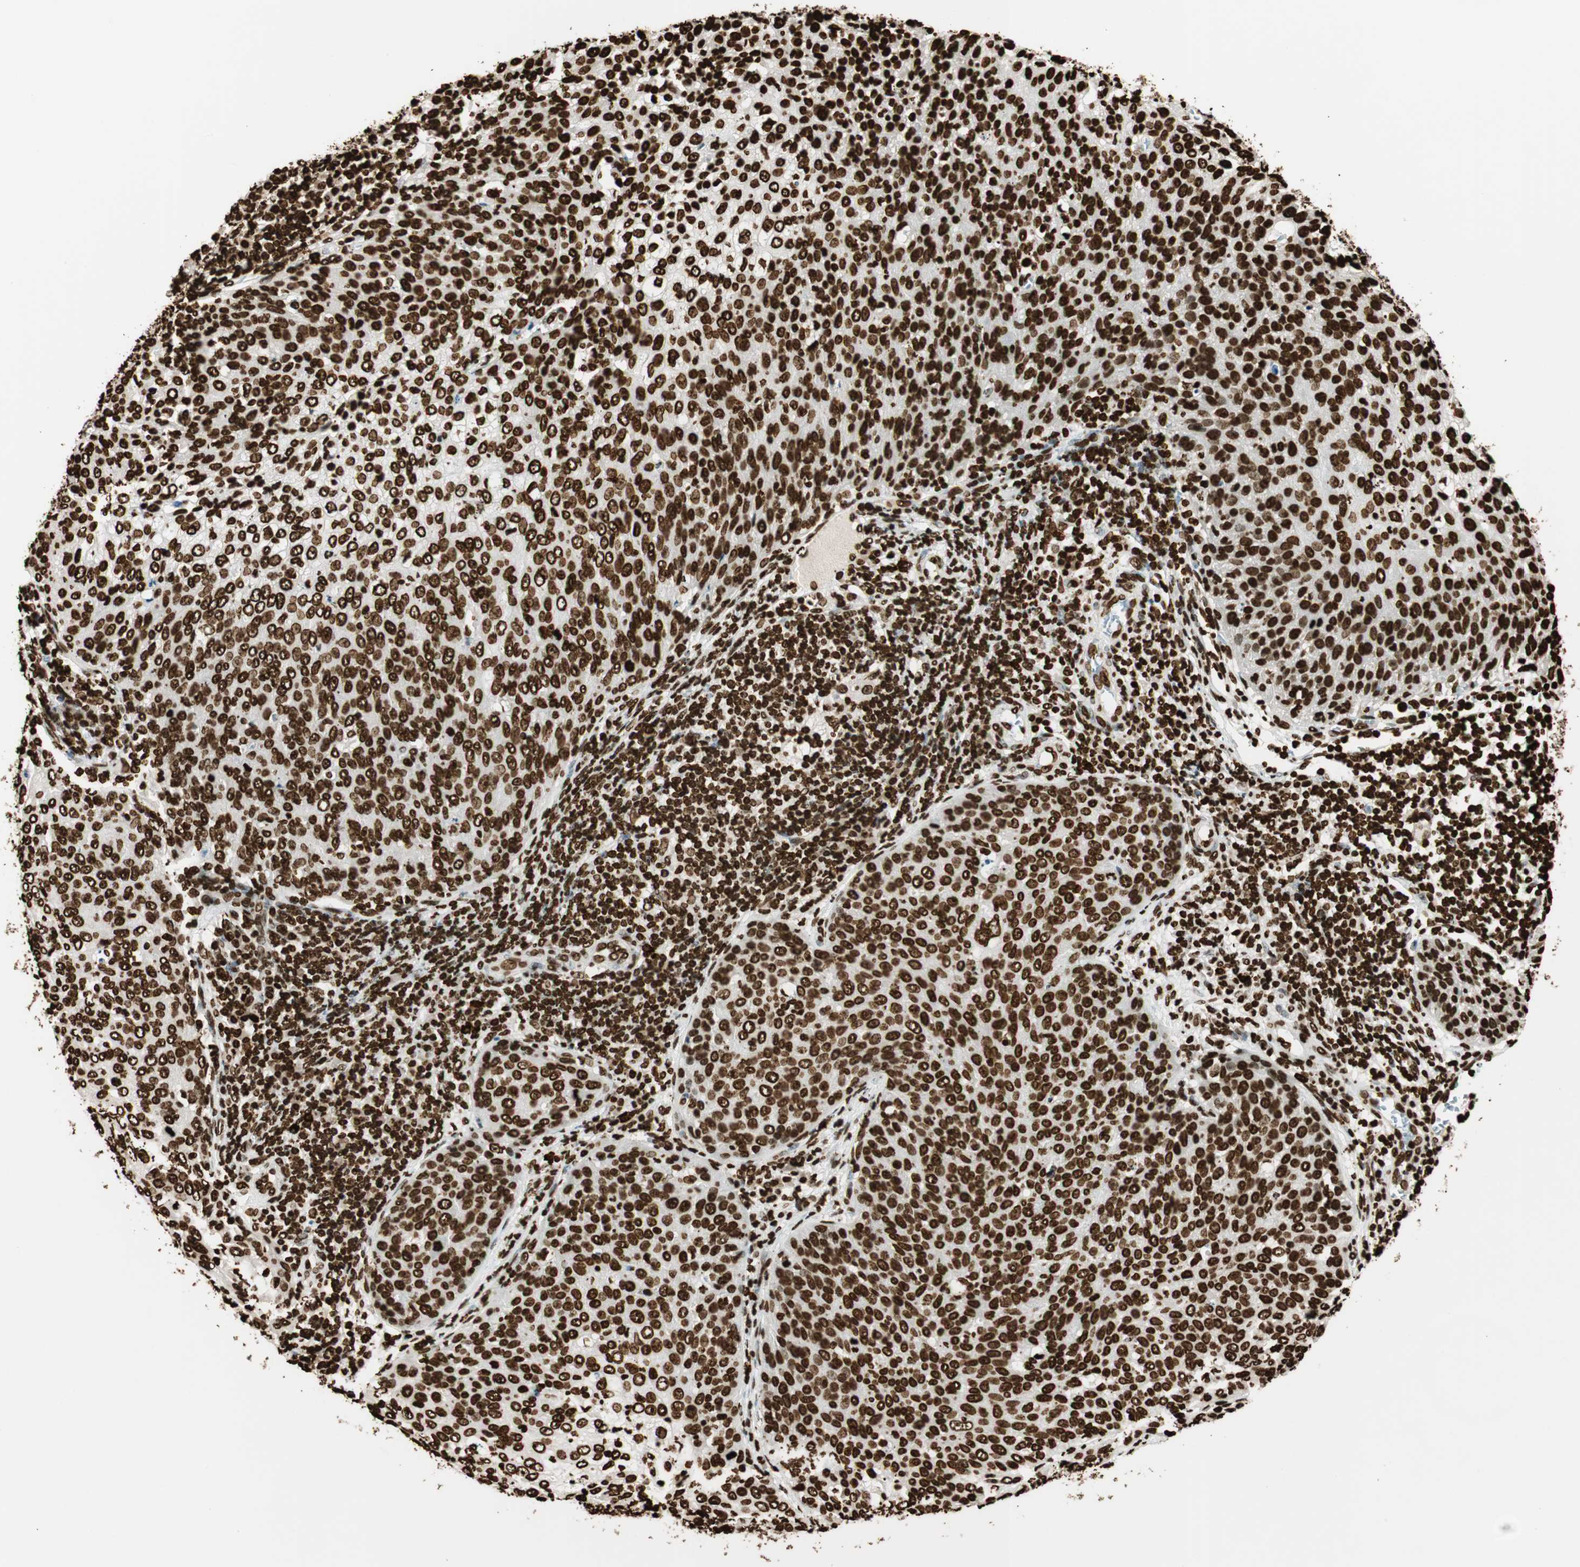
{"staining": {"intensity": "strong", "quantity": ">75%", "location": "nuclear"}, "tissue": "cervical cancer", "cell_type": "Tumor cells", "image_type": "cancer", "snomed": [{"axis": "morphology", "description": "Squamous cell carcinoma, NOS"}, {"axis": "topography", "description": "Cervix"}], "caption": "A high-resolution histopathology image shows immunohistochemistry staining of squamous cell carcinoma (cervical), which displays strong nuclear positivity in approximately >75% of tumor cells. (DAB = brown stain, brightfield microscopy at high magnification).", "gene": "GLI2", "patient": {"sex": "female", "age": 38}}